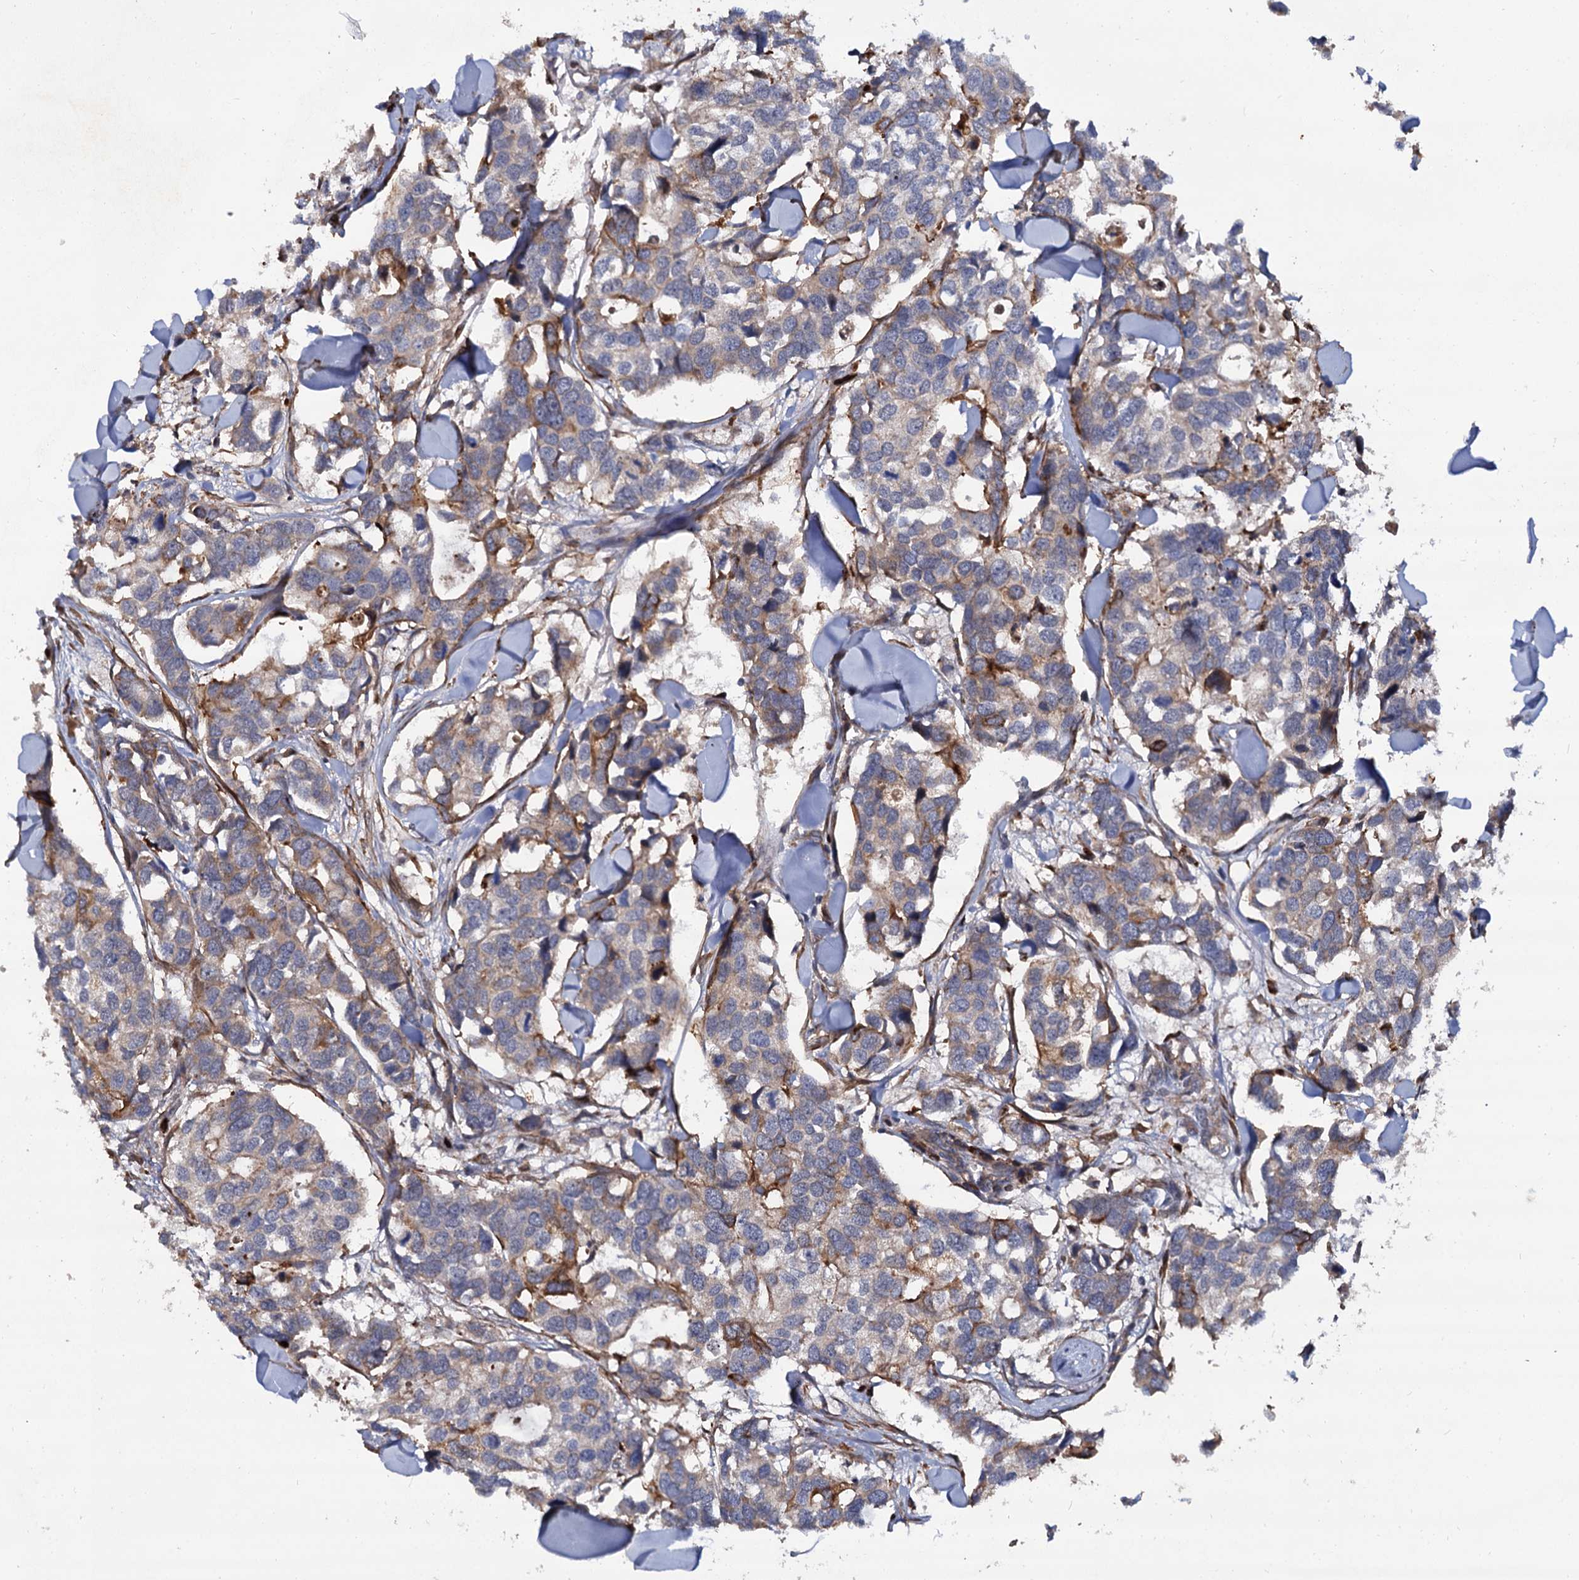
{"staining": {"intensity": "moderate", "quantity": "<25%", "location": "cytoplasmic/membranous"}, "tissue": "breast cancer", "cell_type": "Tumor cells", "image_type": "cancer", "snomed": [{"axis": "morphology", "description": "Duct carcinoma"}, {"axis": "topography", "description": "Breast"}], "caption": "Human infiltrating ductal carcinoma (breast) stained with a brown dye reveals moderate cytoplasmic/membranous positive positivity in about <25% of tumor cells.", "gene": "ISM2", "patient": {"sex": "female", "age": 83}}